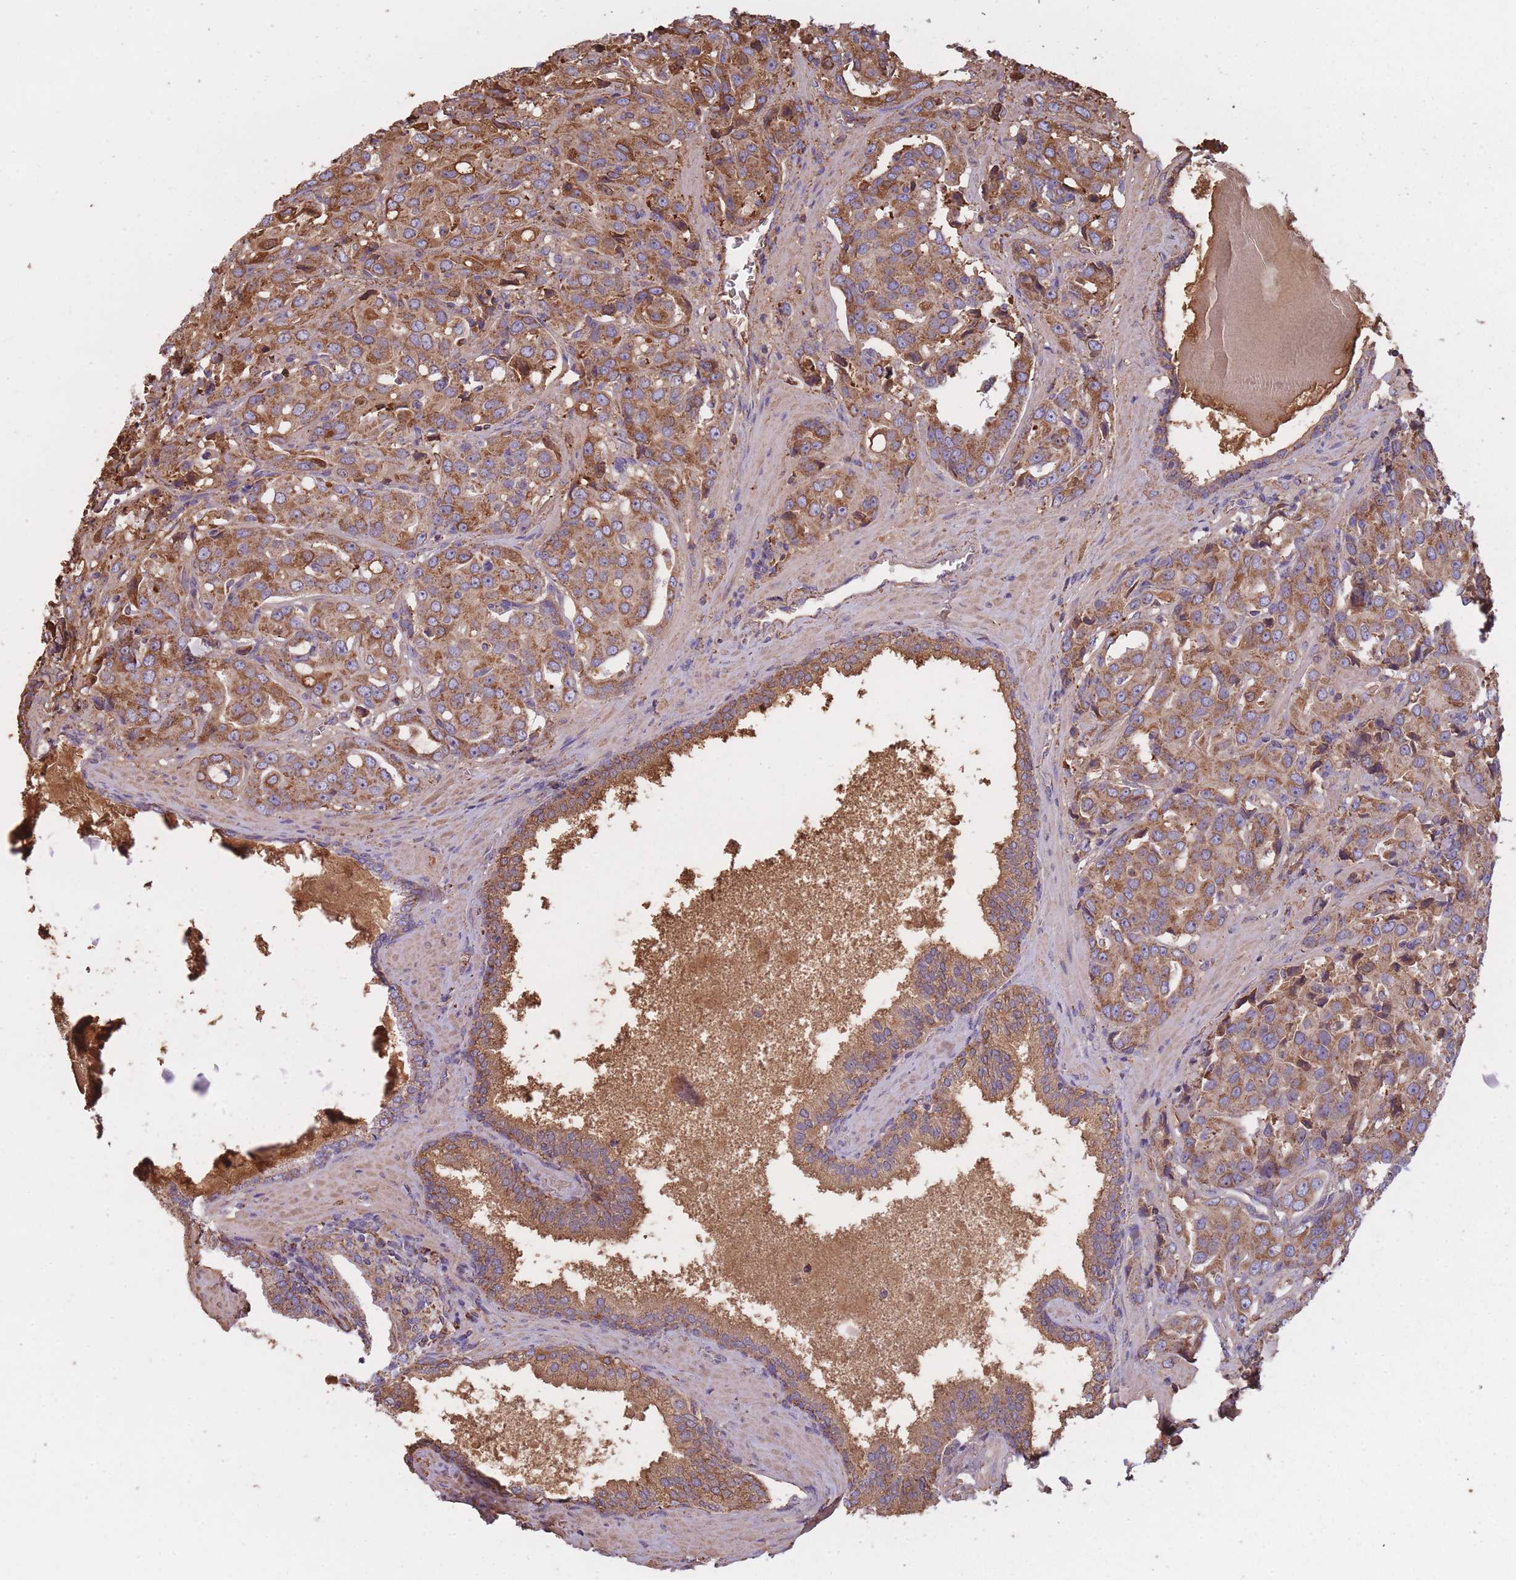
{"staining": {"intensity": "moderate", "quantity": ">75%", "location": "cytoplasmic/membranous"}, "tissue": "prostate cancer", "cell_type": "Tumor cells", "image_type": "cancer", "snomed": [{"axis": "morphology", "description": "Adenocarcinoma, High grade"}, {"axis": "topography", "description": "Prostate"}], "caption": "Human prostate high-grade adenocarcinoma stained with a brown dye displays moderate cytoplasmic/membranous positive staining in about >75% of tumor cells.", "gene": "KAT2A", "patient": {"sex": "male", "age": 68}}